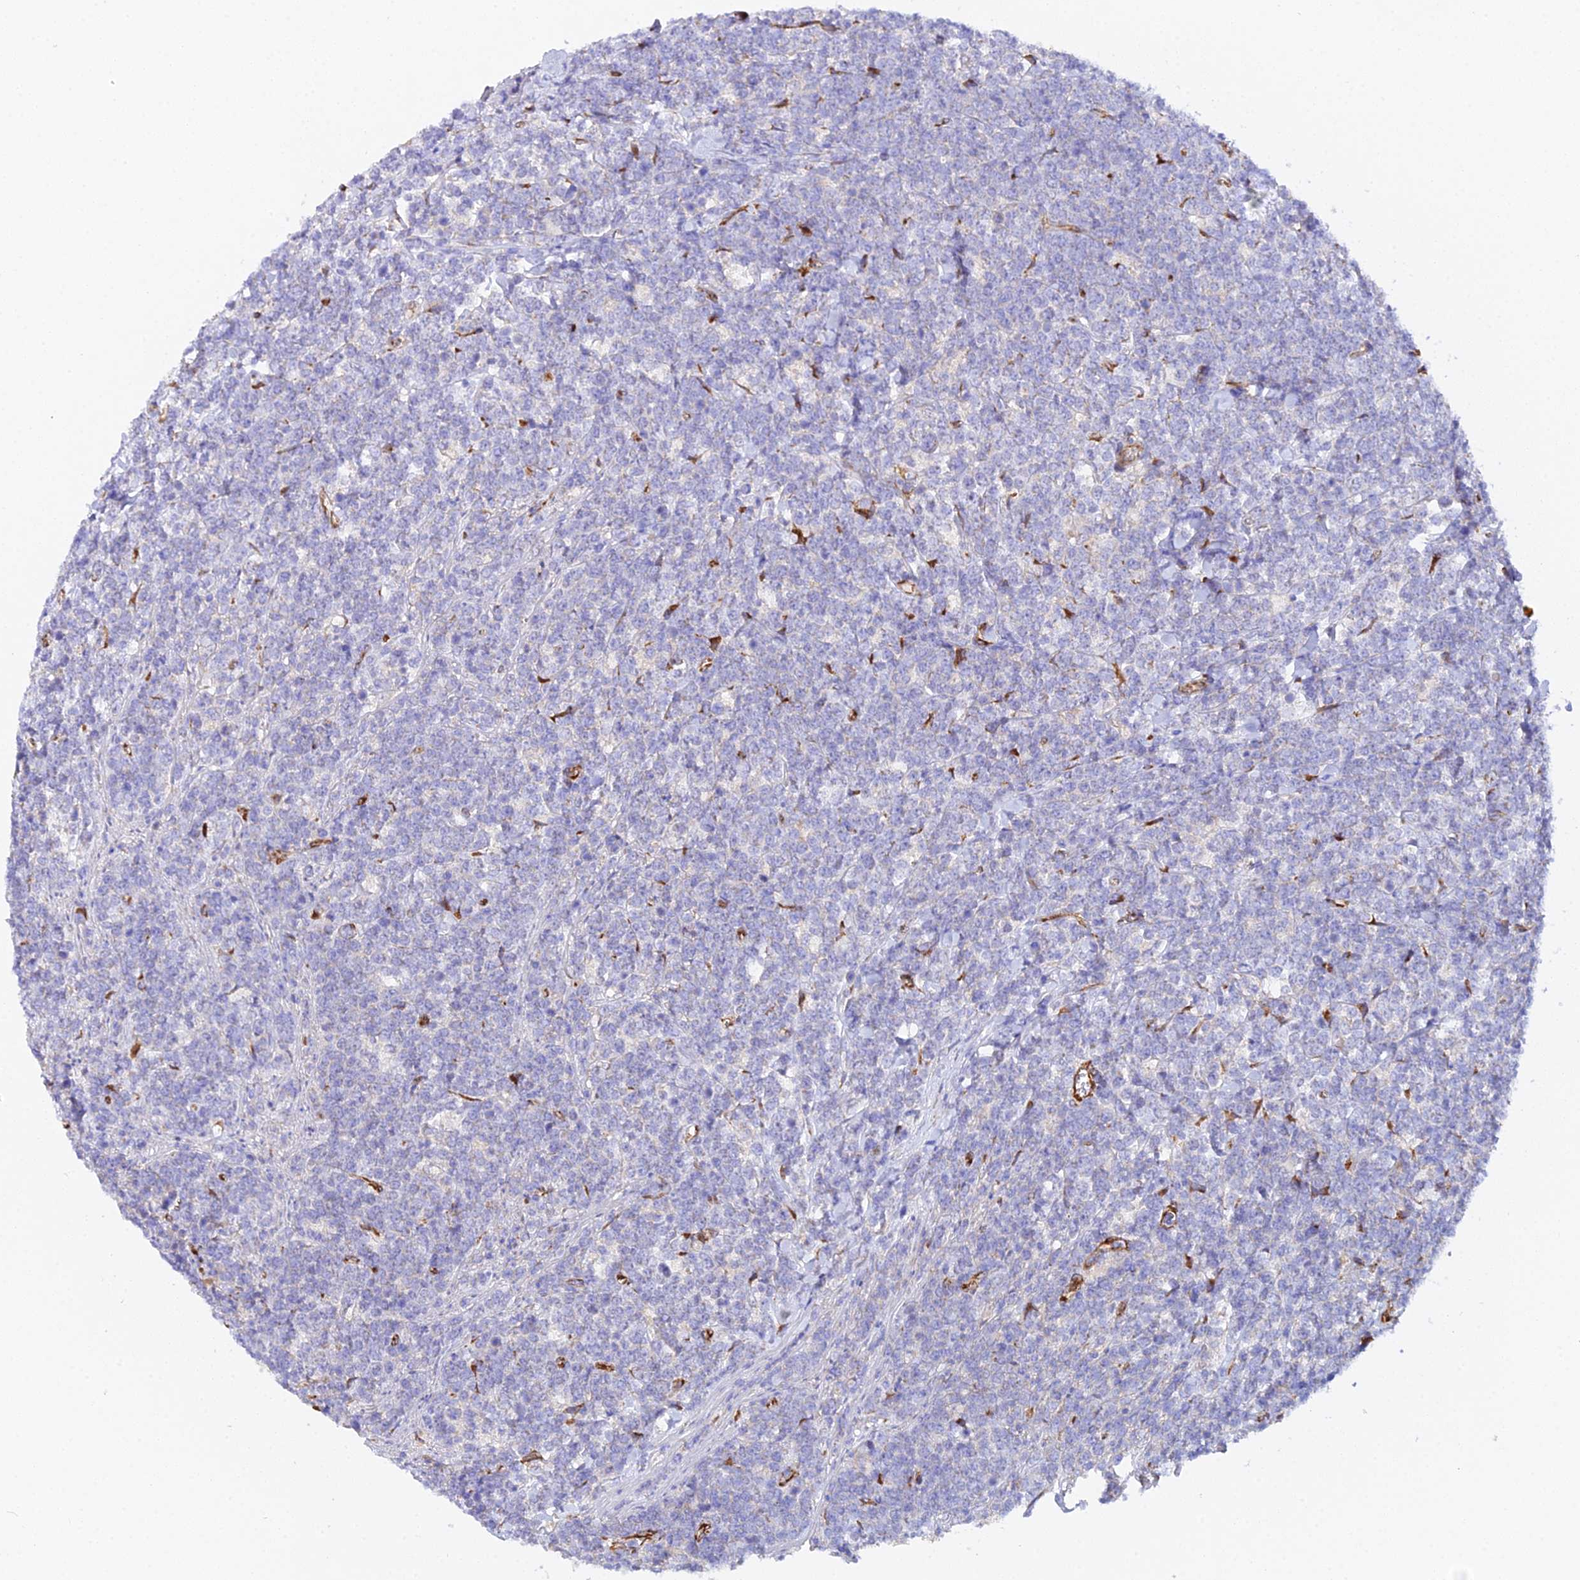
{"staining": {"intensity": "negative", "quantity": "none", "location": "none"}, "tissue": "lymphoma", "cell_type": "Tumor cells", "image_type": "cancer", "snomed": [{"axis": "morphology", "description": "Malignant lymphoma, non-Hodgkin's type, High grade"}, {"axis": "topography", "description": "Small intestine"}], "caption": "Histopathology image shows no protein staining in tumor cells of high-grade malignant lymphoma, non-Hodgkin's type tissue.", "gene": "CFAP45", "patient": {"sex": "male", "age": 8}}